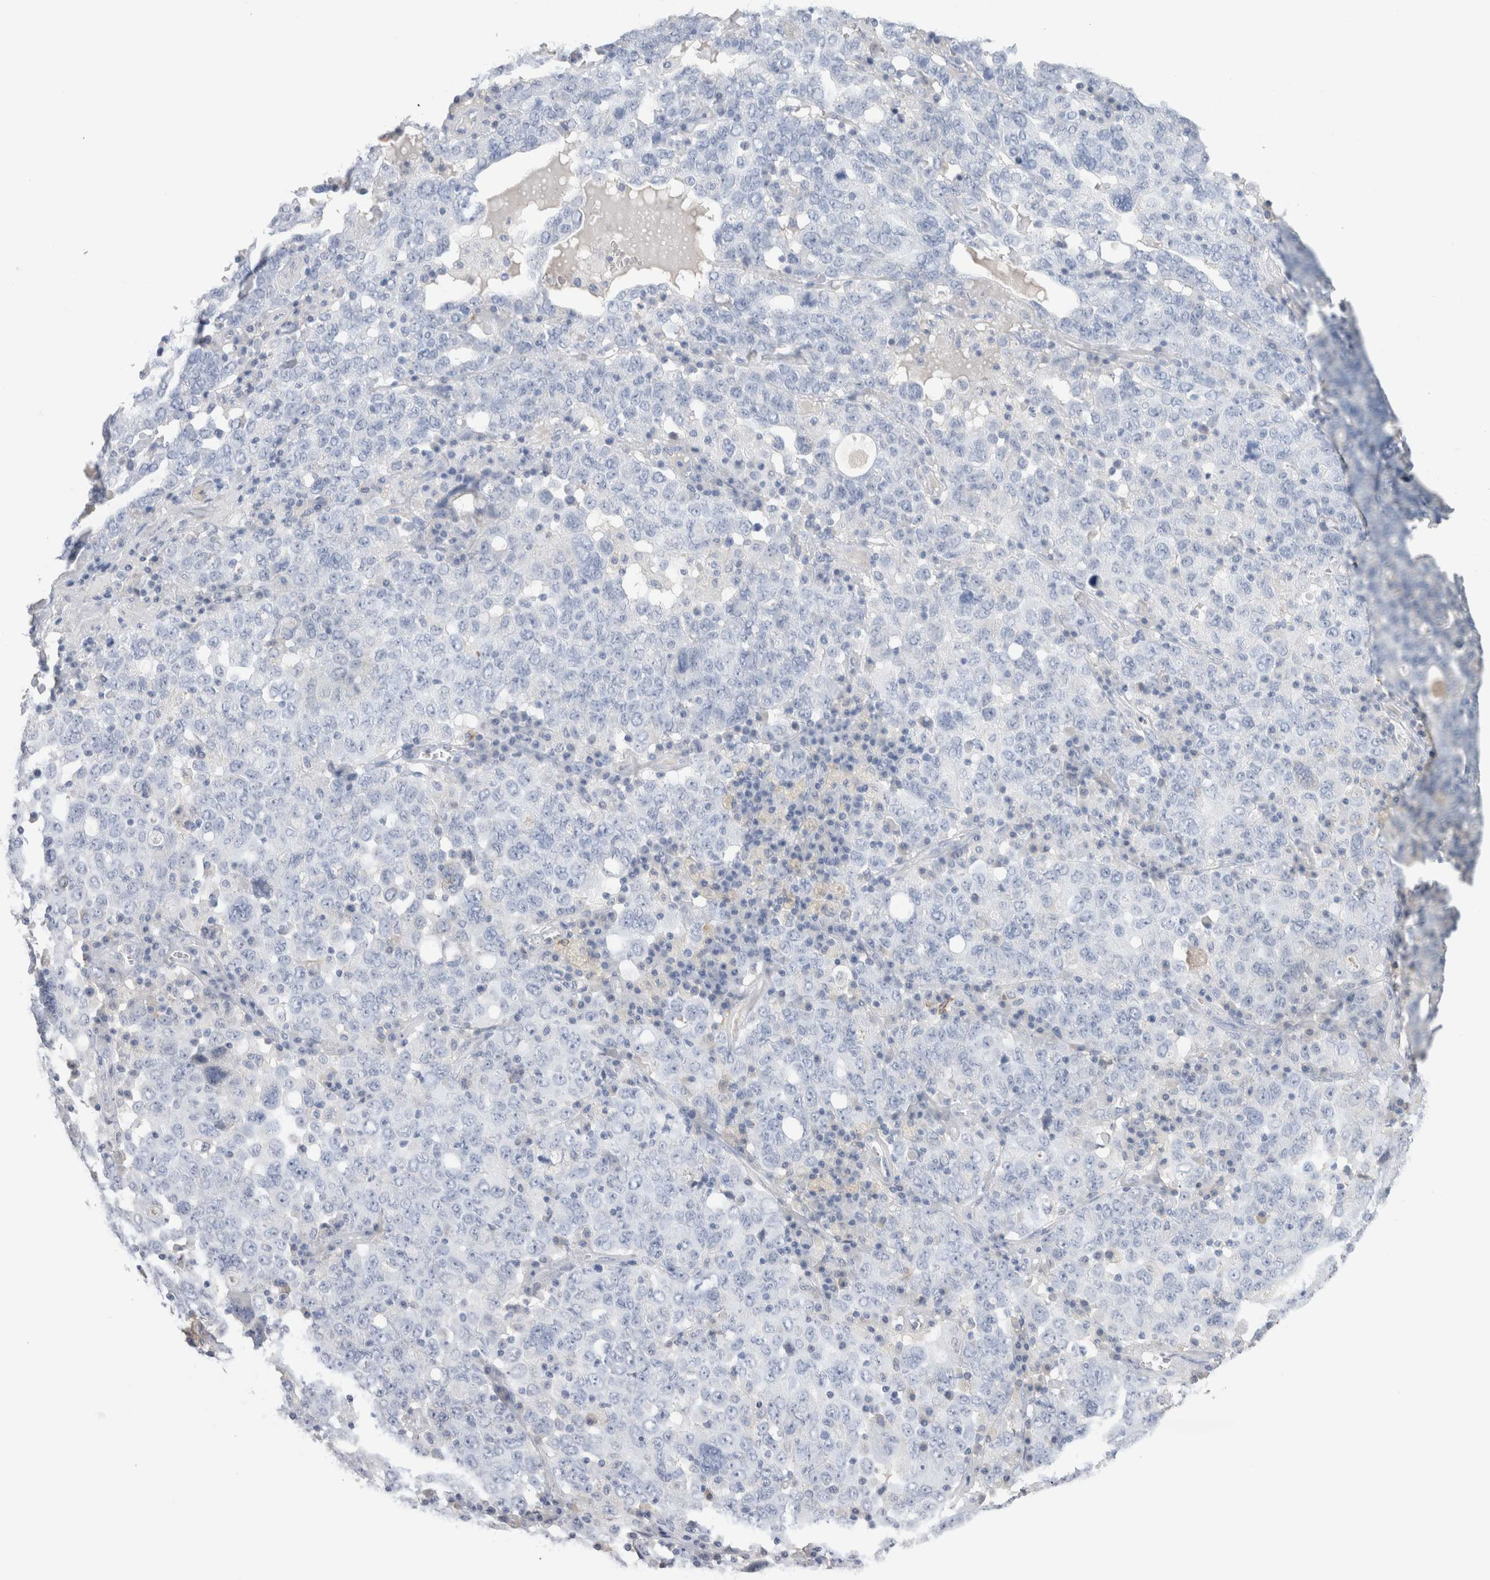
{"staining": {"intensity": "negative", "quantity": "none", "location": "none"}, "tissue": "ovarian cancer", "cell_type": "Tumor cells", "image_type": "cancer", "snomed": [{"axis": "morphology", "description": "Carcinoma, endometroid"}, {"axis": "topography", "description": "Ovary"}], "caption": "Protein analysis of endometroid carcinoma (ovarian) reveals no significant positivity in tumor cells.", "gene": "LAMP3", "patient": {"sex": "female", "age": 62}}